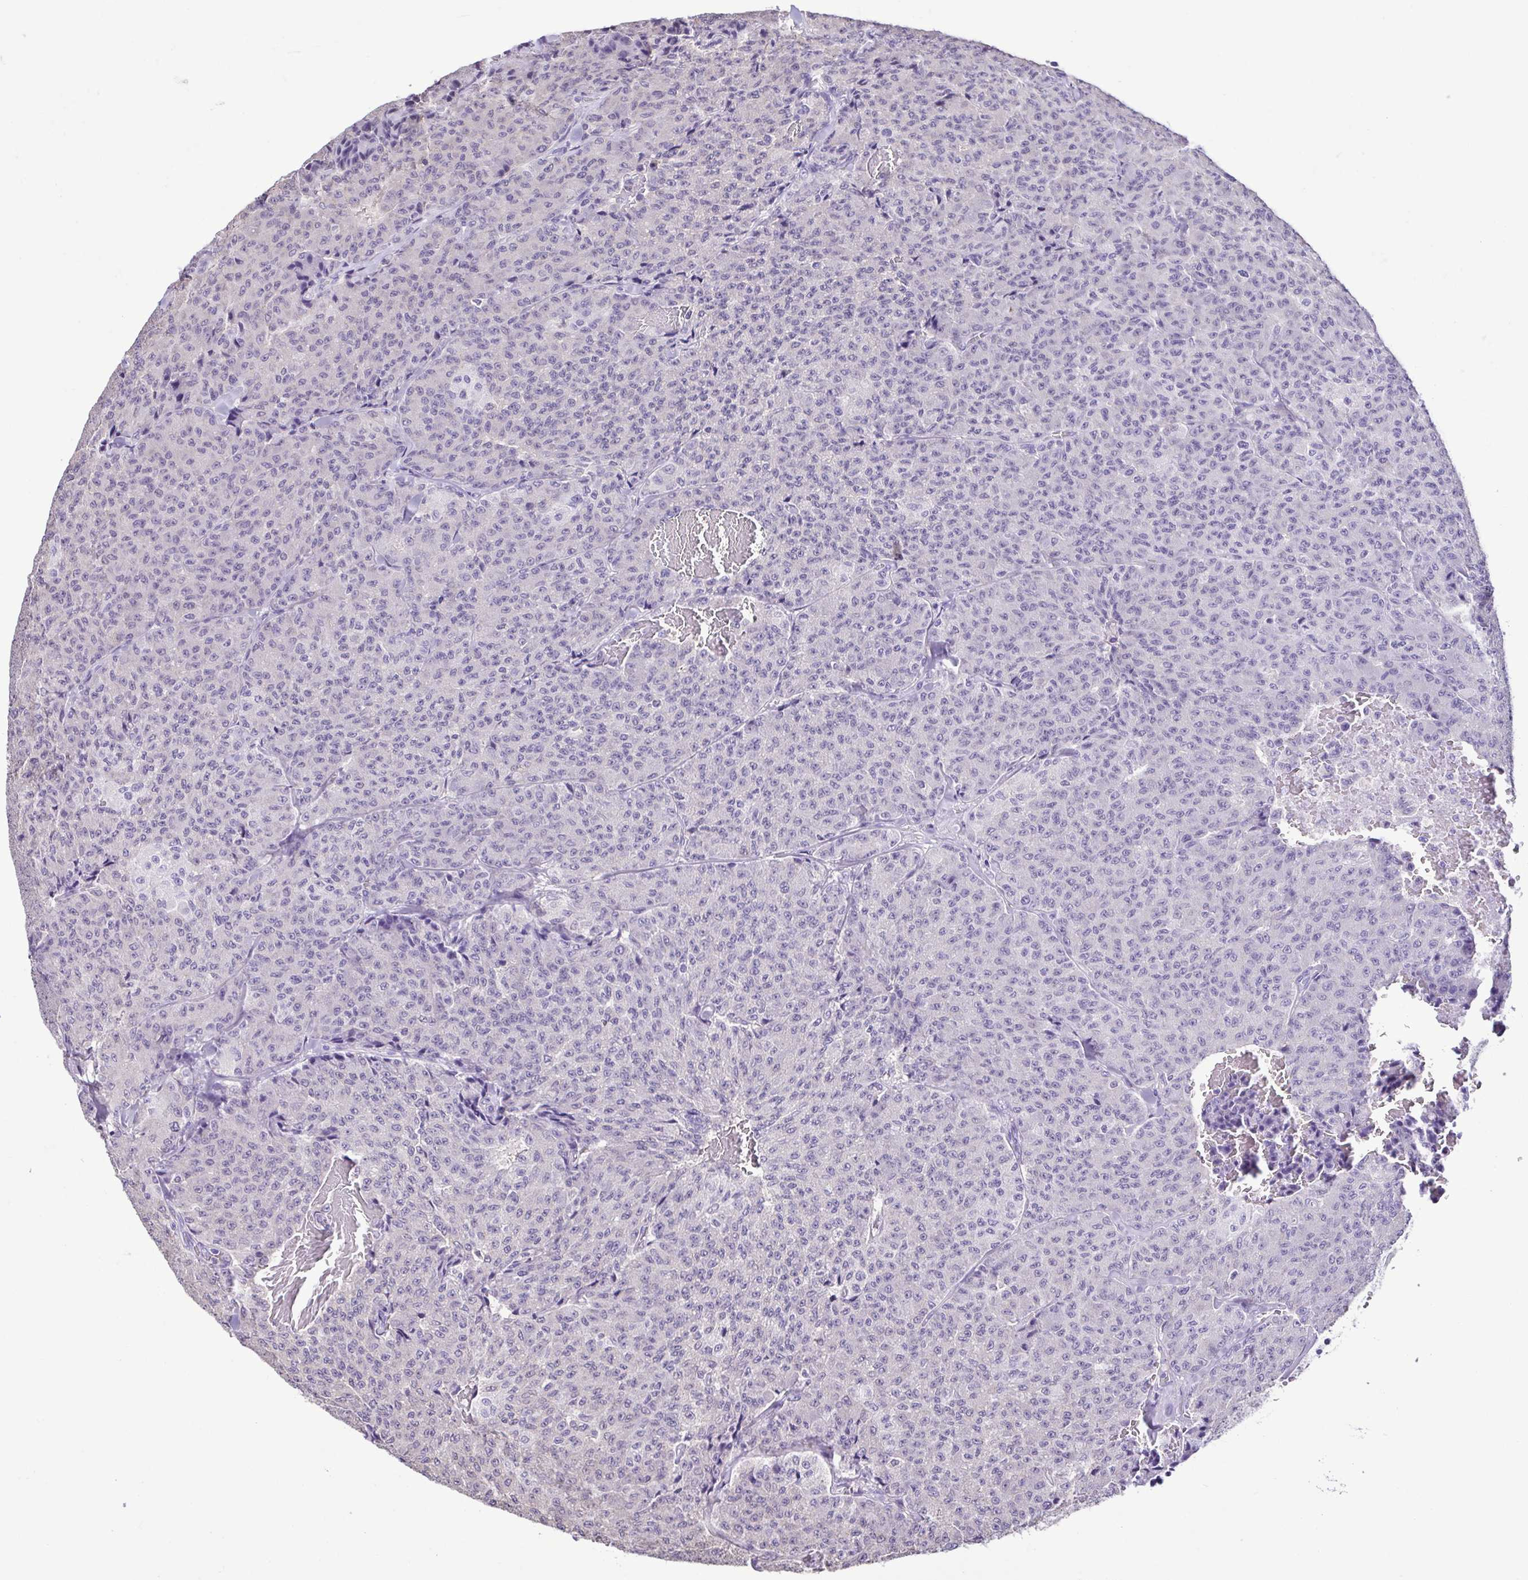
{"staining": {"intensity": "negative", "quantity": "none", "location": "none"}, "tissue": "carcinoid", "cell_type": "Tumor cells", "image_type": "cancer", "snomed": [{"axis": "morphology", "description": "Carcinoid, malignant, NOS"}, {"axis": "topography", "description": "Lung"}], "caption": "Tumor cells show no significant protein staining in carcinoid.", "gene": "CBY2", "patient": {"sex": "male", "age": 71}}